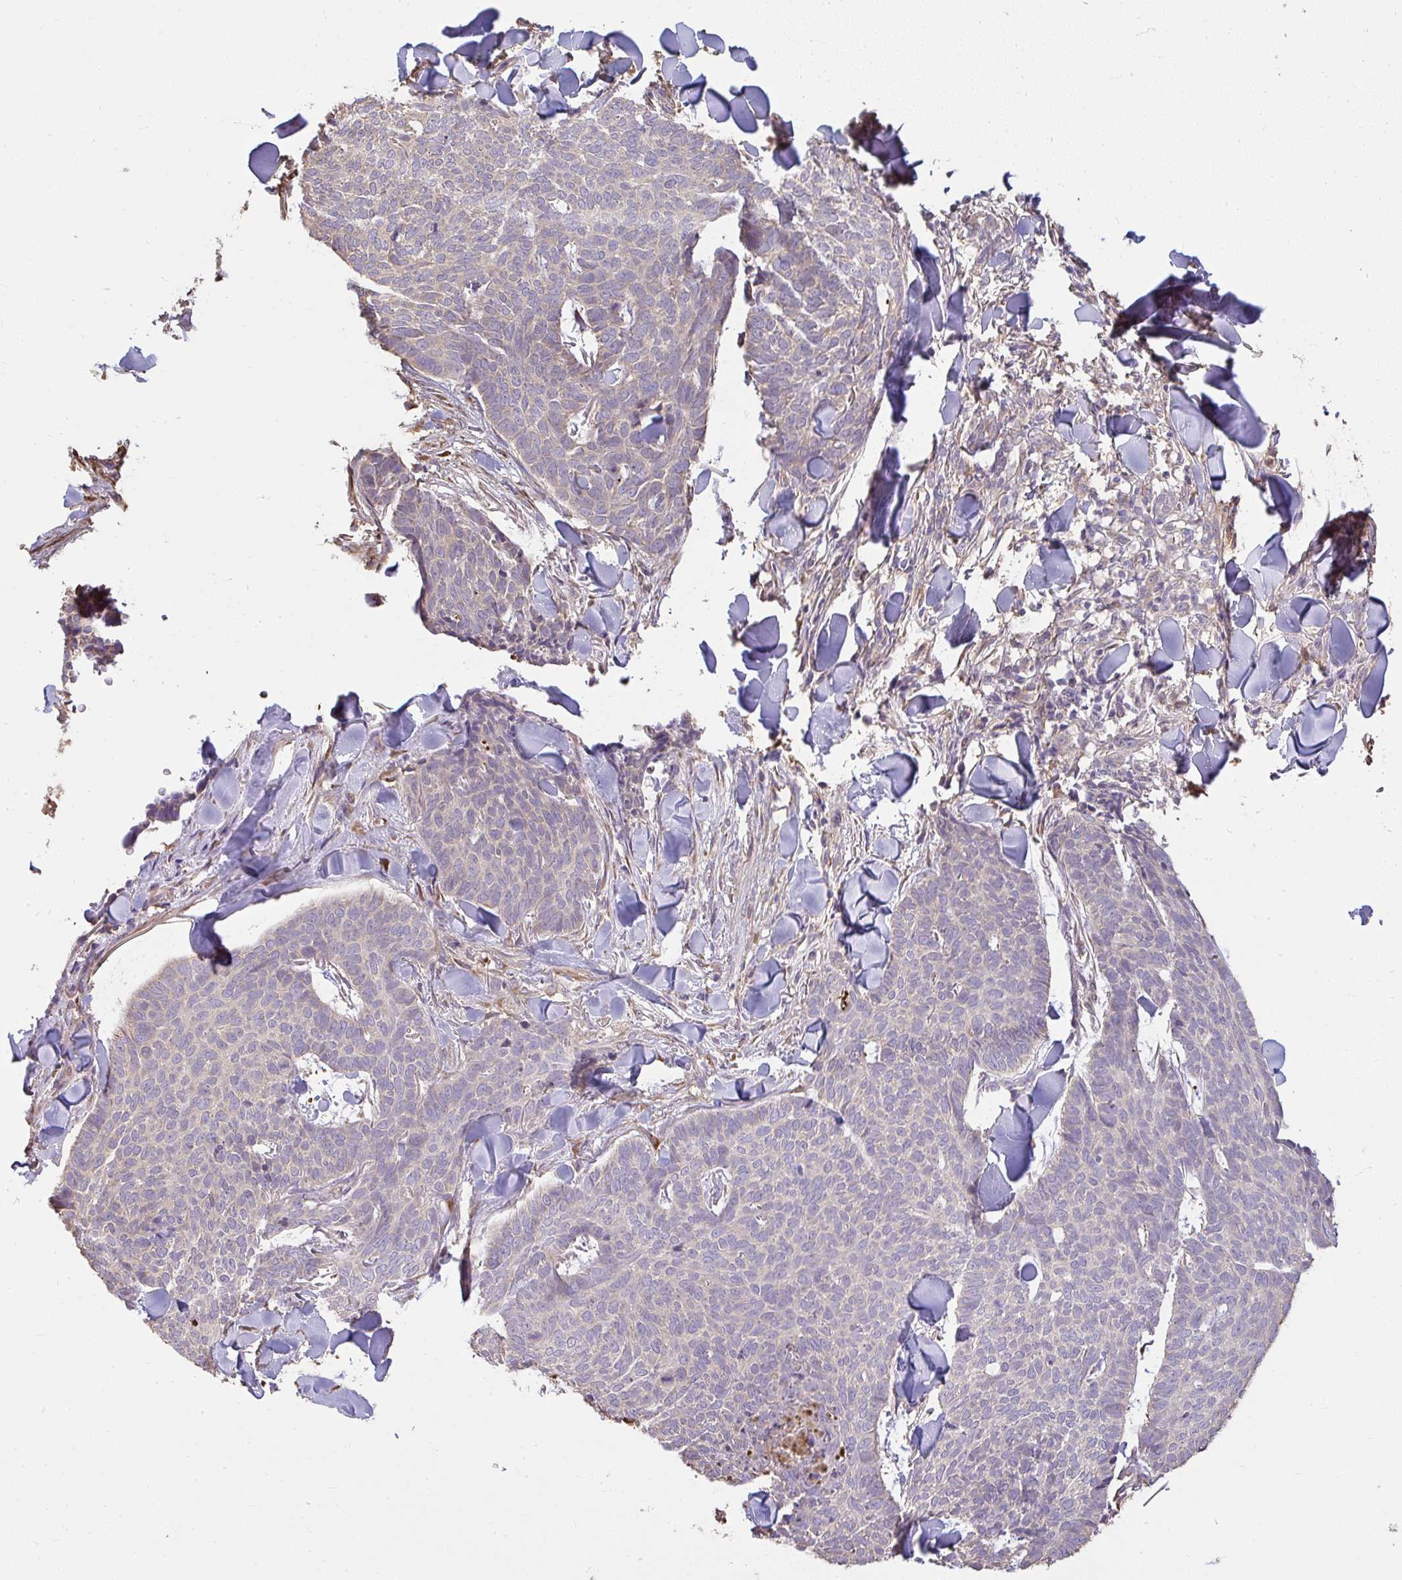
{"staining": {"intensity": "weak", "quantity": "<25%", "location": "cytoplasmic/membranous"}, "tissue": "skin cancer", "cell_type": "Tumor cells", "image_type": "cancer", "snomed": [{"axis": "morphology", "description": "Normal tissue, NOS"}, {"axis": "morphology", "description": "Basal cell carcinoma"}, {"axis": "topography", "description": "Skin"}], "caption": "Tumor cells are negative for protein expression in human skin basal cell carcinoma.", "gene": "BRINP3", "patient": {"sex": "male", "age": 50}}